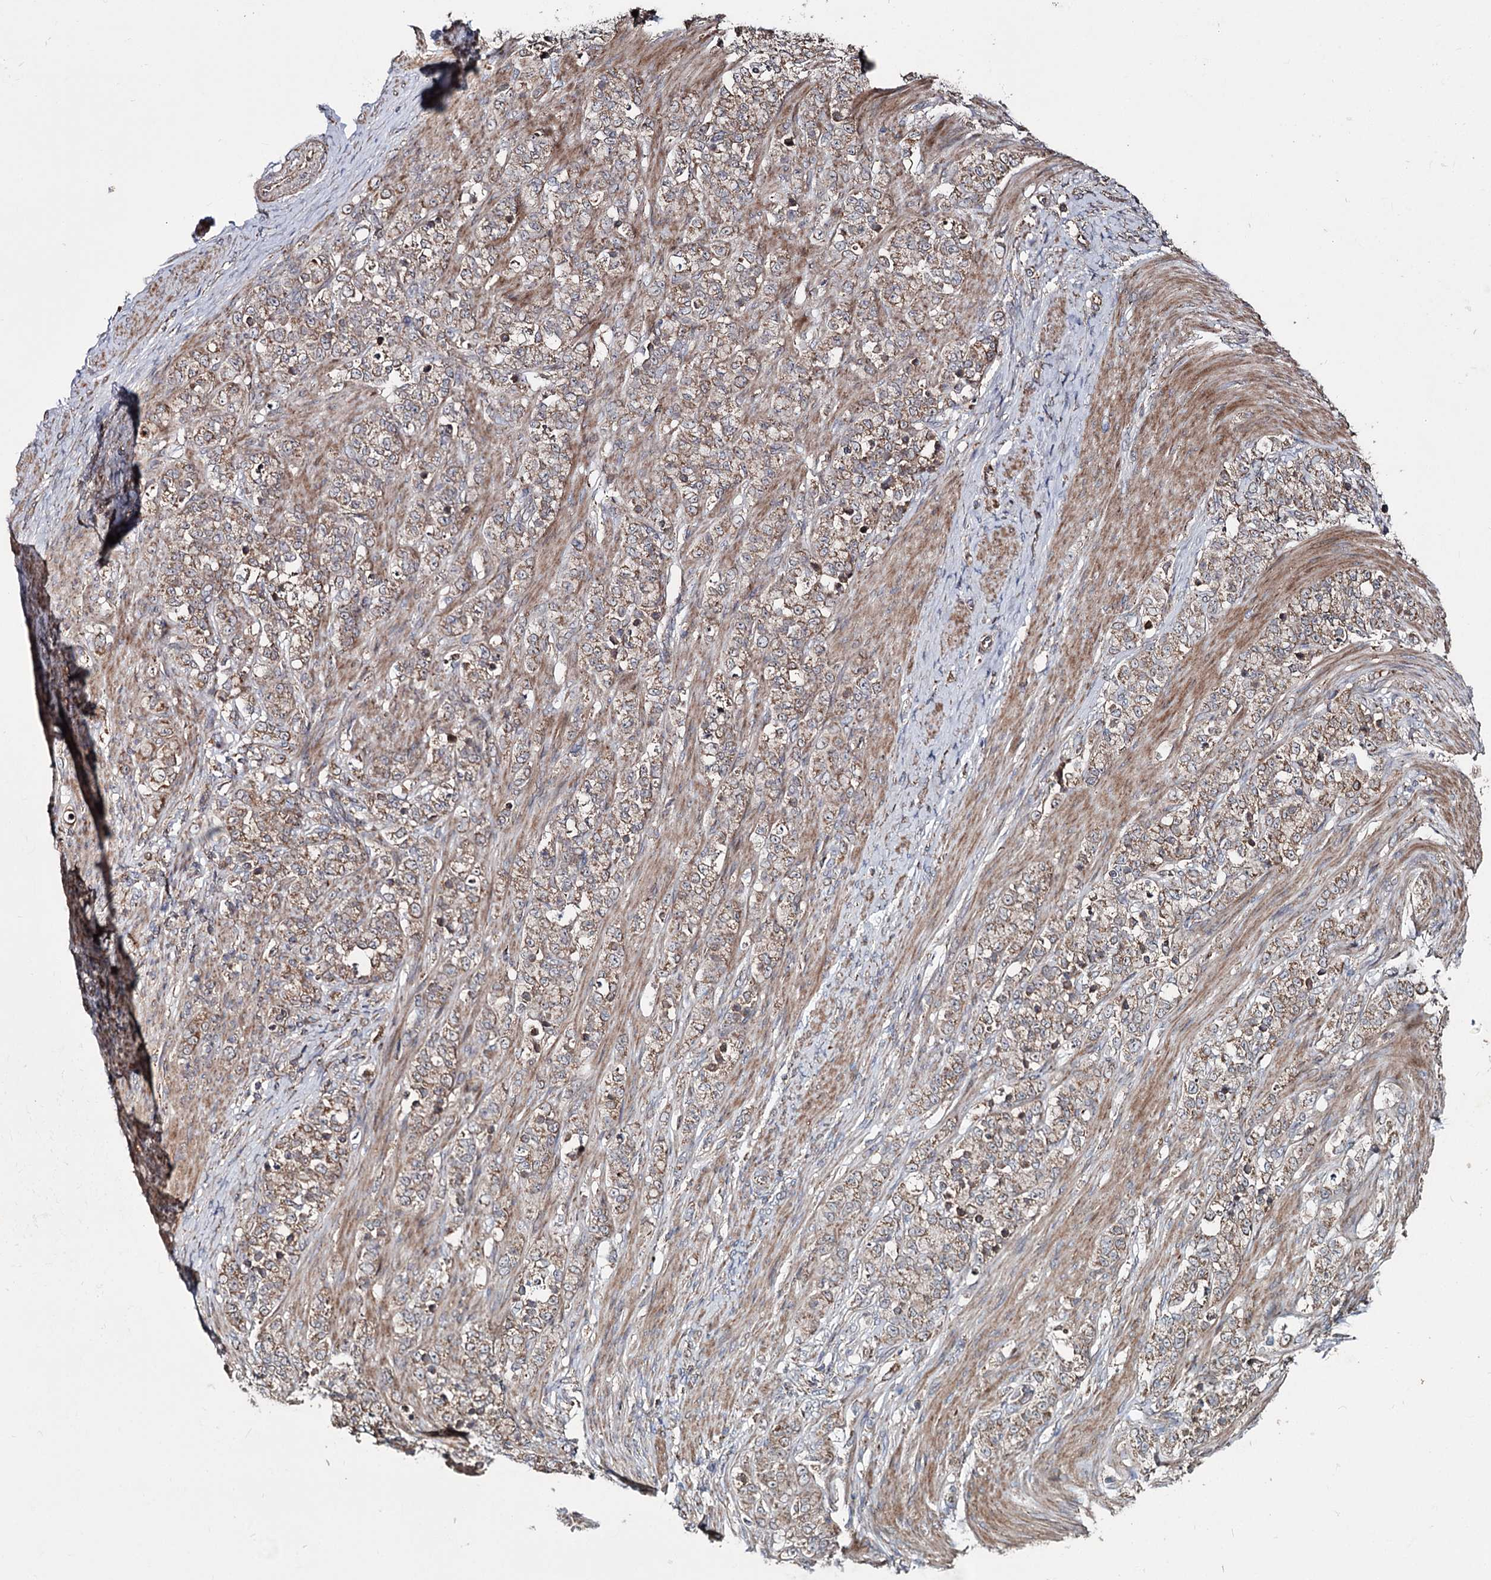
{"staining": {"intensity": "weak", "quantity": ">75%", "location": "cytoplasmic/membranous"}, "tissue": "stomach cancer", "cell_type": "Tumor cells", "image_type": "cancer", "snomed": [{"axis": "morphology", "description": "Adenocarcinoma, NOS"}, {"axis": "topography", "description": "Stomach"}], "caption": "A photomicrograph of human stomach adenocarcinoma stained for a protein shows weak cytoplasmic/membranous brown staining in tumor cells. (DAB (3,3'-diaminobenzidine) = brown stain, brightfield microscopy at high magnification).", "gene": "MINDY3", "patient": {"sex": "female", "age": 79}}